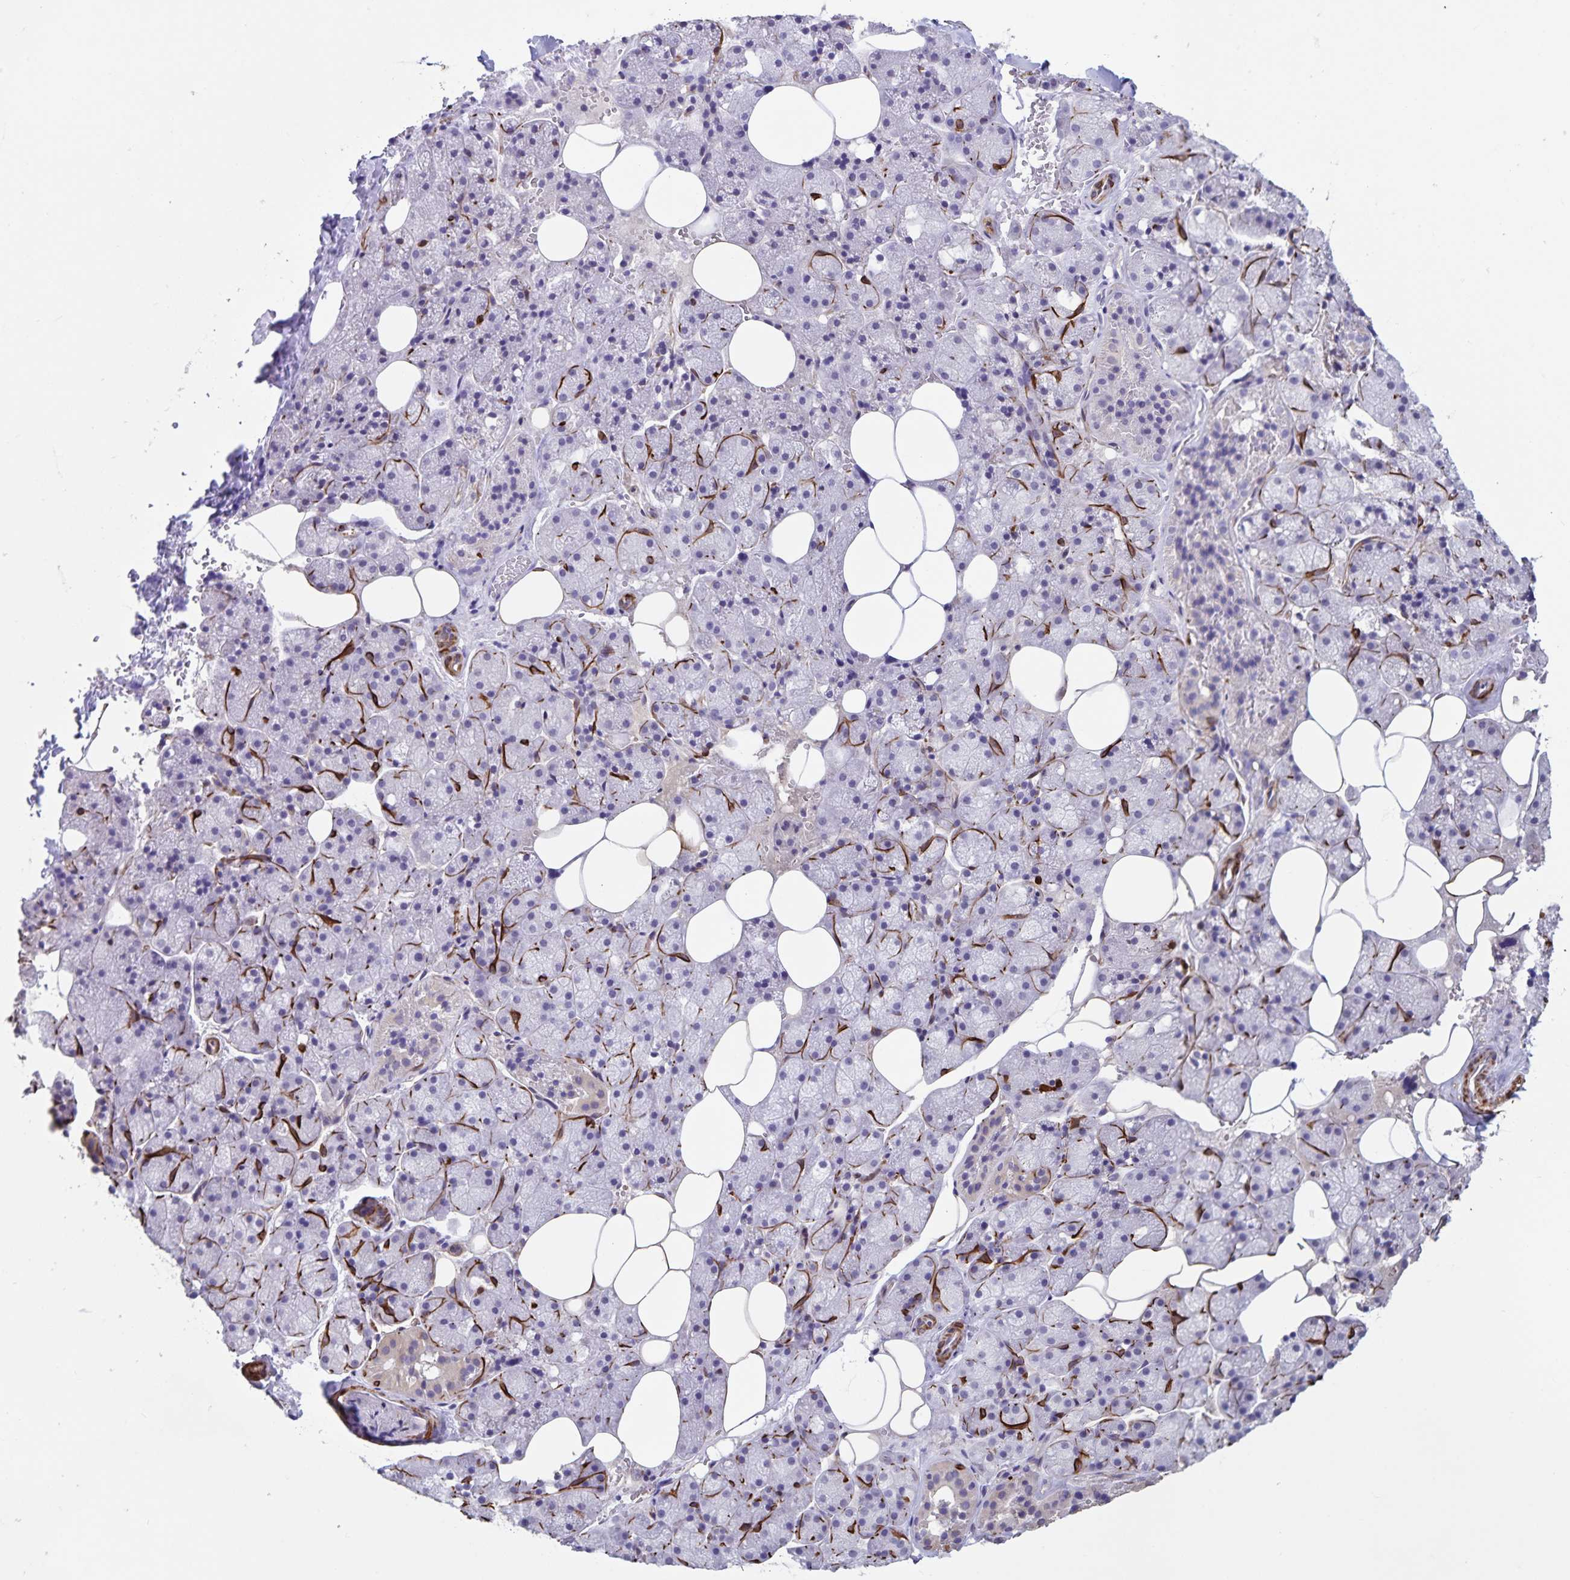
{"staining": {"intensity": "negative", "quantity": "none", "location": "none"}, "tissue": "salivary gland", "cell_type": "Glandular cells", "image_type": "normal", "snomed": [{"axis": "morphology", "description": "Normal tissue, NOS"}, {"axis": "topography", "description": "Salivary gland"}, {"axis": "topography", "description": "Peripheral nerve tissue"}], "caption": "Immunohistochemistry photomicrograph of unremarkable salivary gland: human salivary gland stained with DAB (3,3'-diaminobenzidine) displays no significant protein expression in glandular cells.", "gene": "SYNM", "patient": {"sex": "male", "age": 38}}